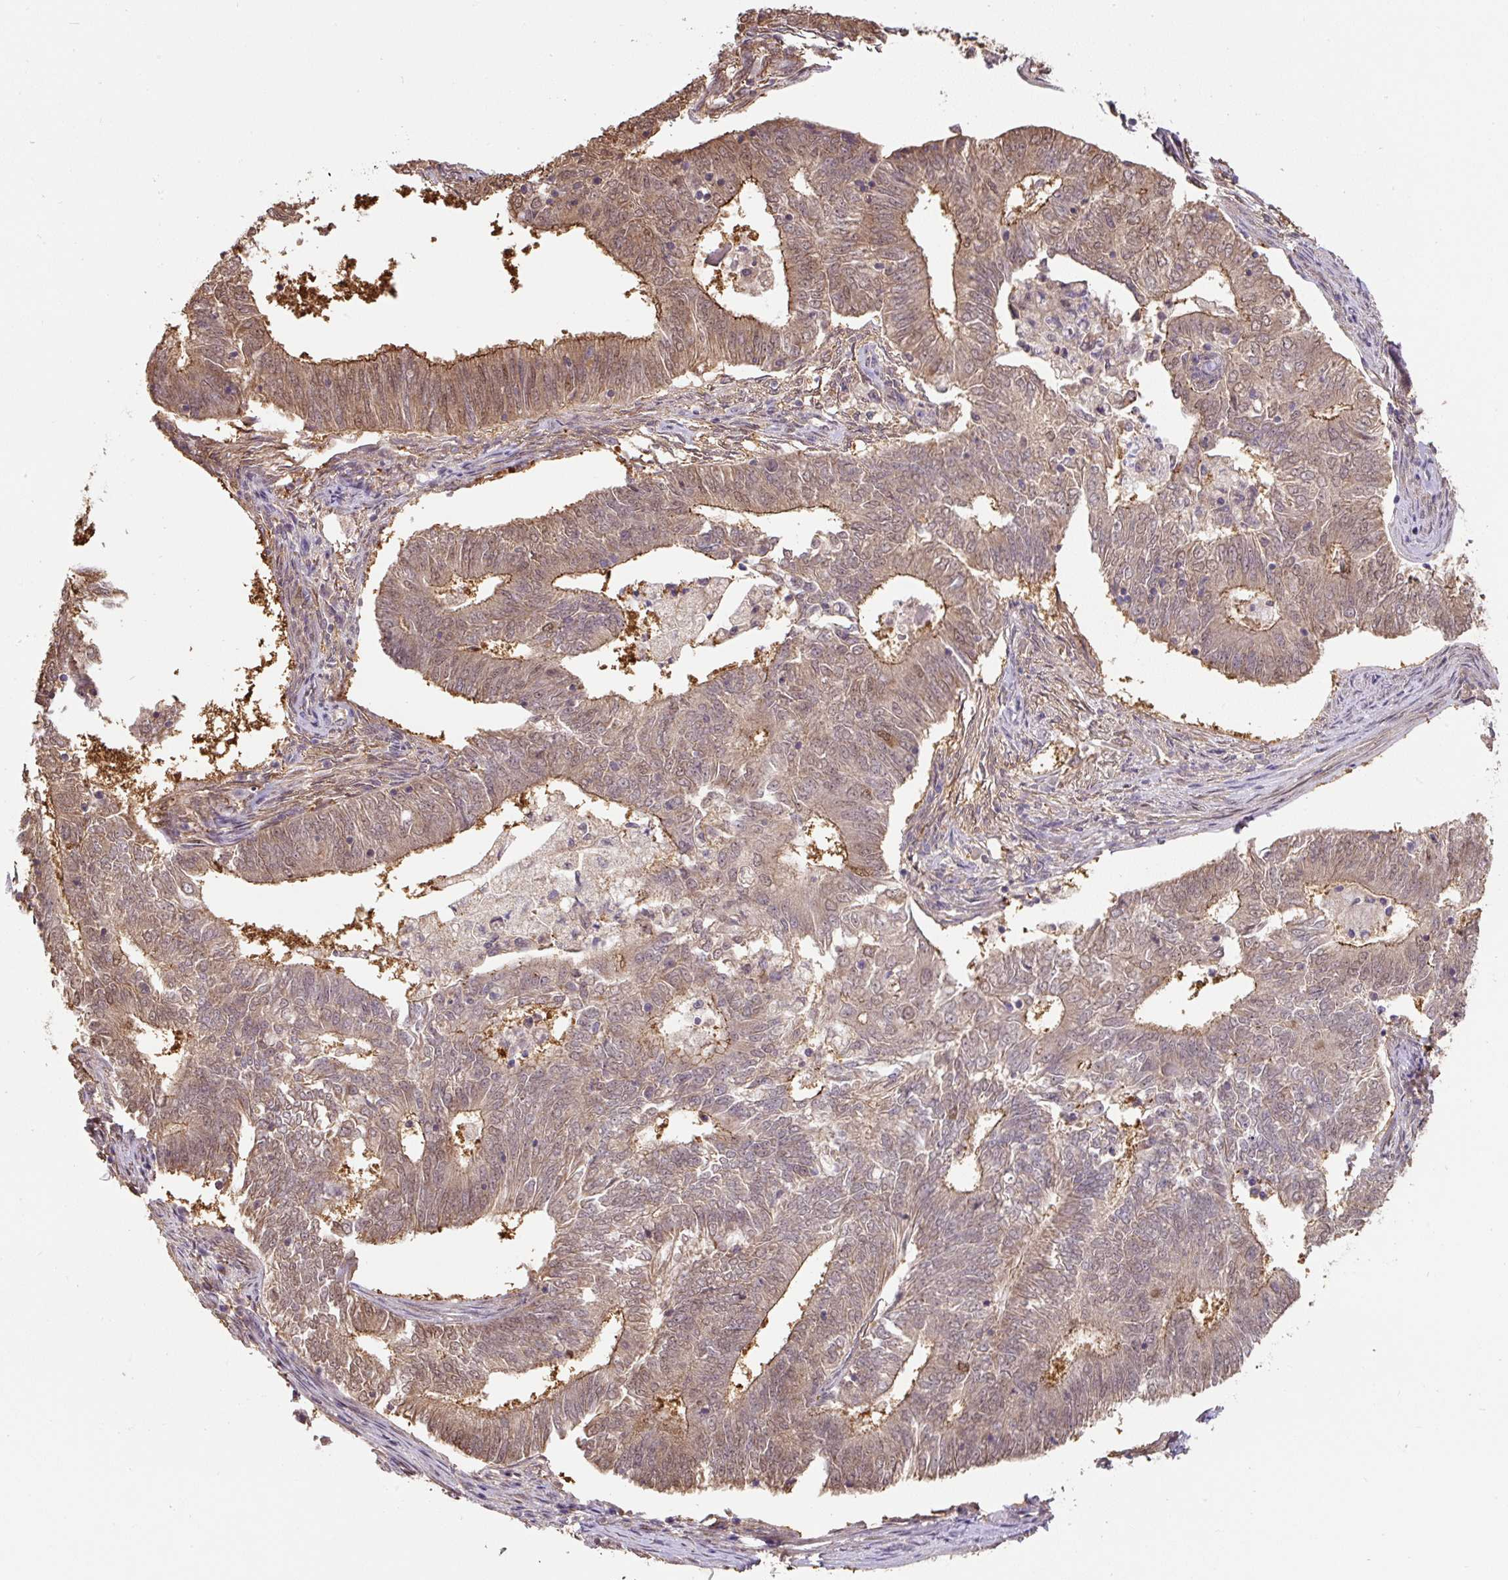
{"staining": {"intensity": "moderate", "quantity": "25%-75%", "location": "cytoplasmic/membranous"}, "tissue": "endometrial cancer", "cell_type": "Tumor cells", "image_type": "cancer", "snomed": [{"axis": "morphology", "description": "Adenocarcinoma, NOS"}, {"axis": "topography", "description": "Endometrium"}], "caption": "Immunohistochemistry of human endometrial cancer (adenocarcinoma) displays medium levels of moderate cytoplasmic/membranous positivity in approximately 25%-75% of tumor cells. (Stains: DAB in brown, nuclei in blue, Microscopy: brightfield microscopy at high magnification).", "gene": "ST13", "patient": {"sex": "female", "age": 62}}